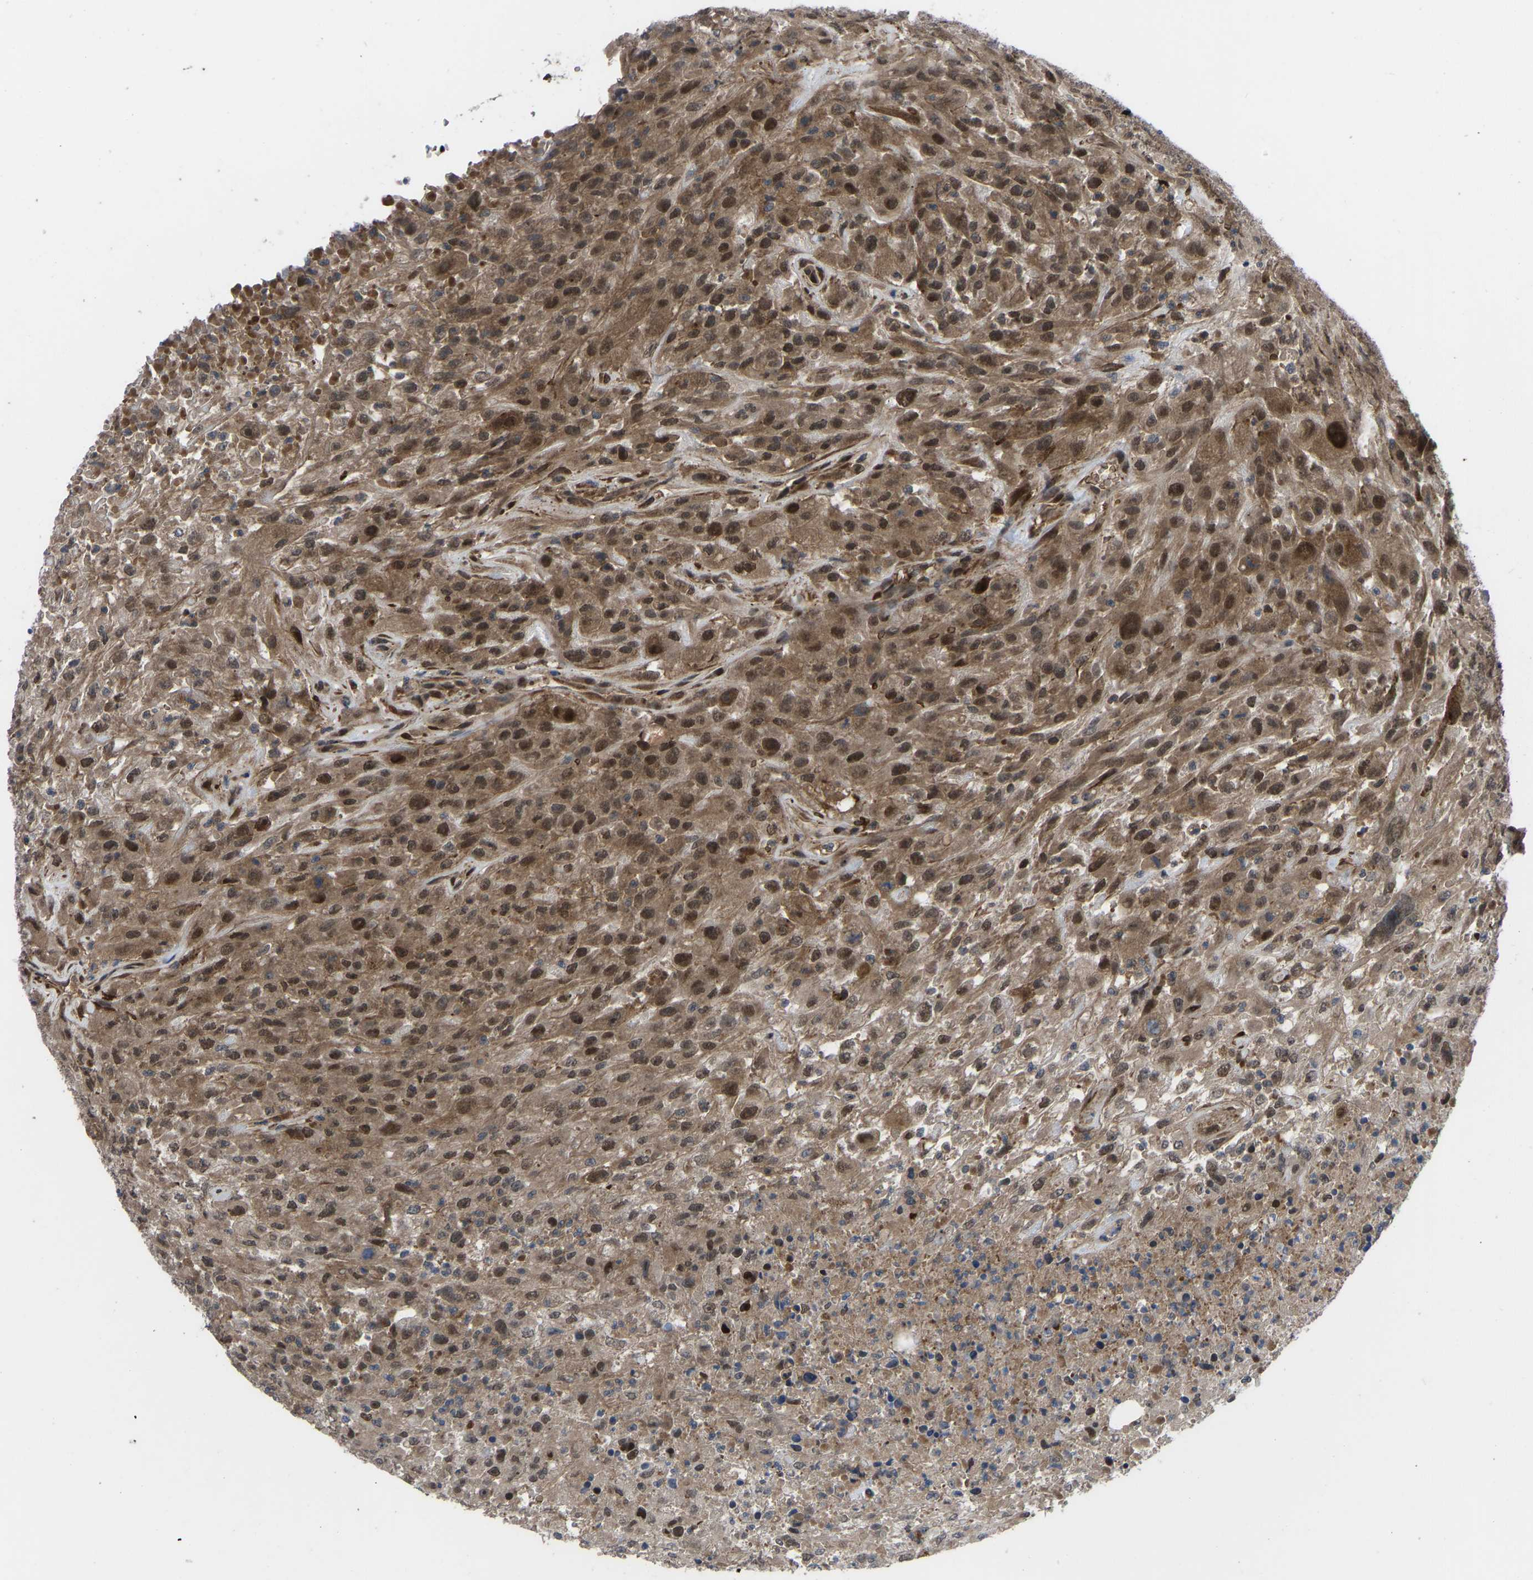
{"staining": {"intensity": "moderate", "quantity": ">75%", "location": "cytoplasmic/membranous,nuclear"}, "tissue": "urothelial cancer", "cell_type": "Tumor cells", "image_type": "cancer", "snomed": [{"axis": "morphology", "description": "Urothelial carcinoma, High grade"}, {"axis": "topography", "description": "Urinary bladder"}], "caption": "Immunohistochemistry (IHC) image of neoplastic tissue: urothelial cancer stained using immunohistochemistry (IHC) reveals medium levels of moderate protein expression localized specifically in the cytoplasmic/membranous and nuclear of tumor cells, appearing as a cytoplasmic/membranous and nuclear brown color.", "gene": "CYP7B1", "patient": {"sex": "male", "age": 46}}